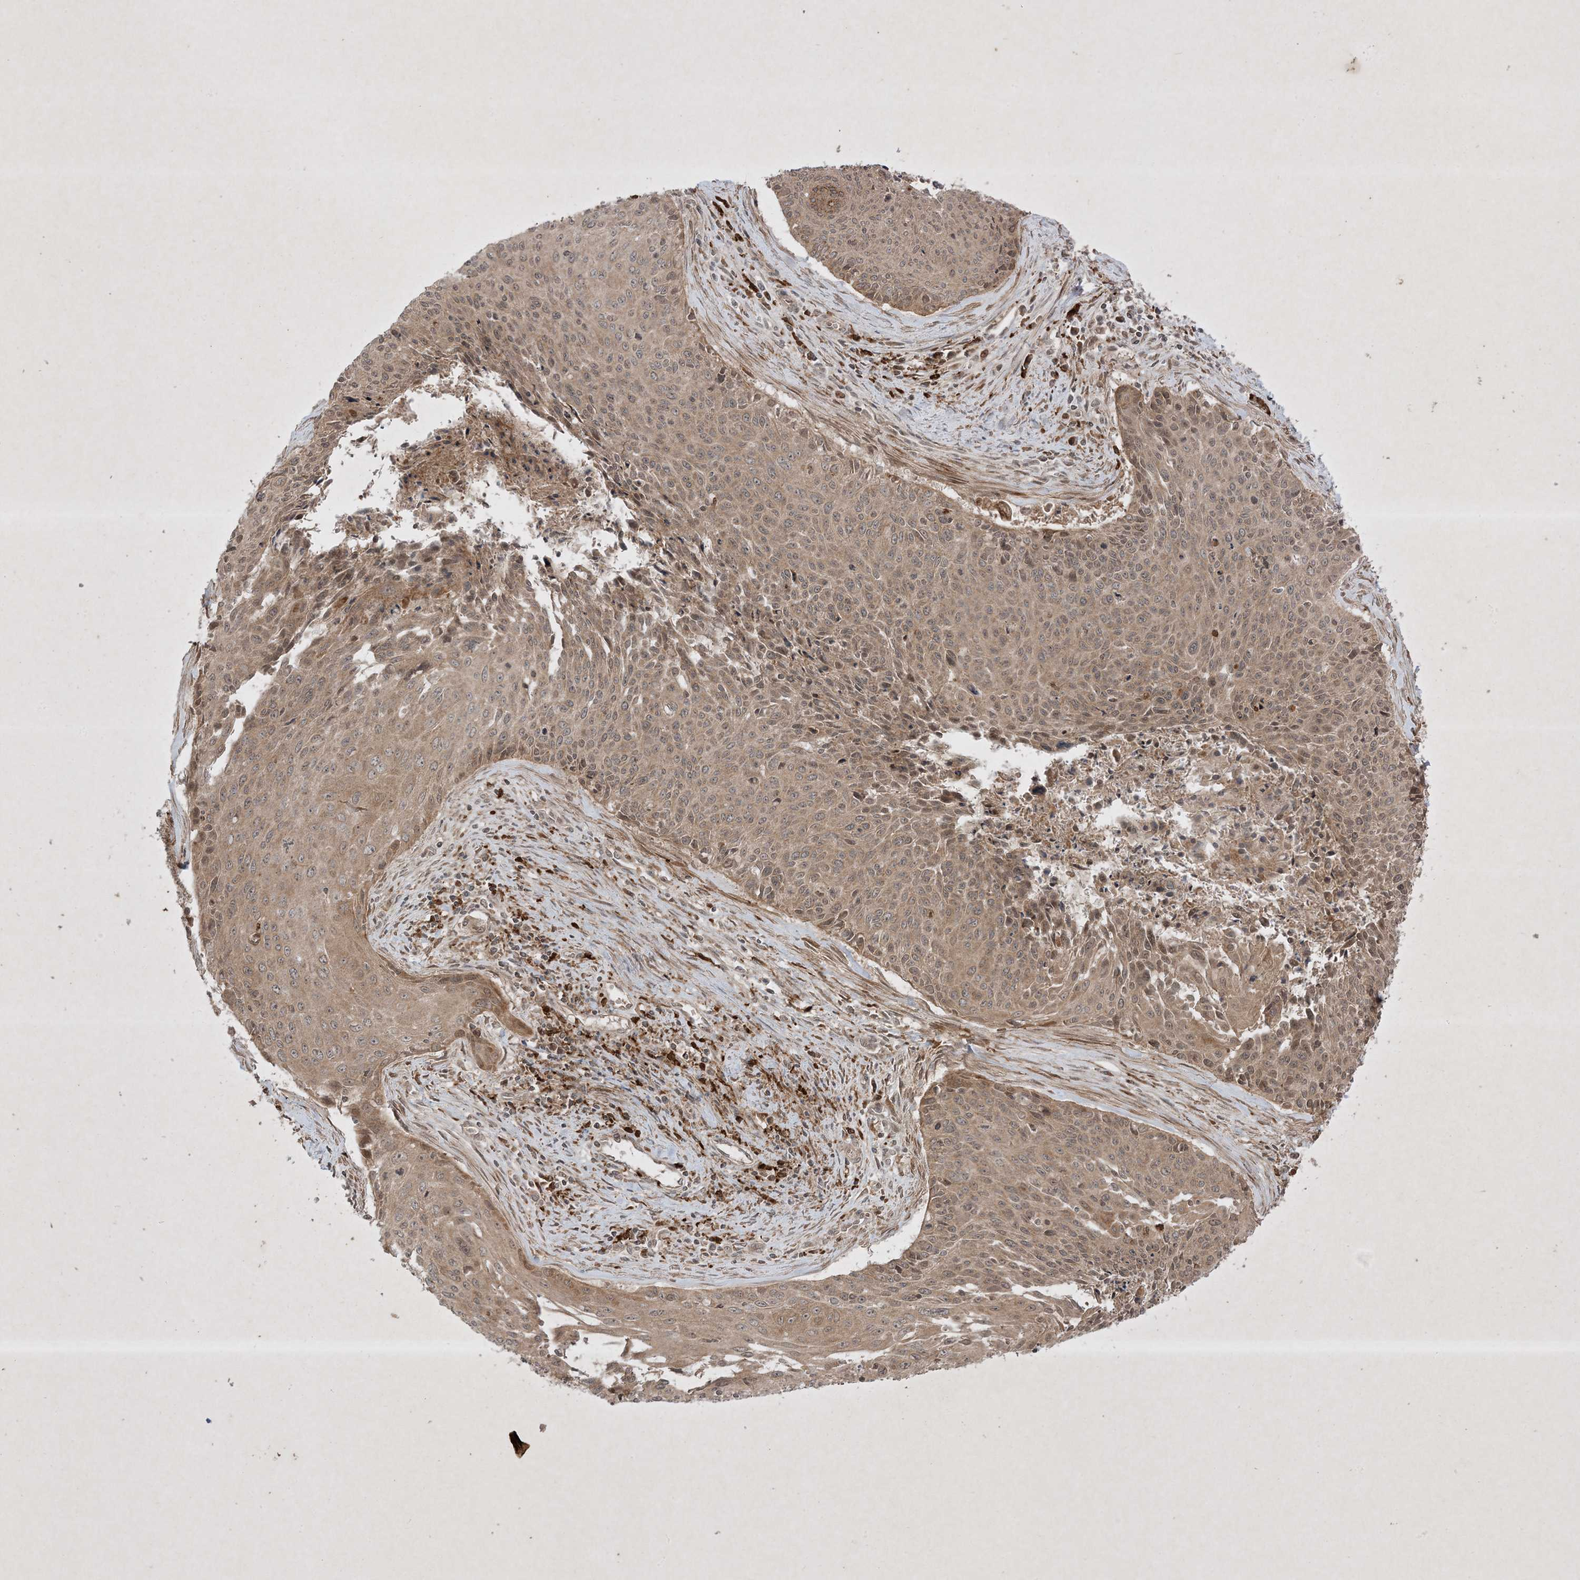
{"staining": {"intensity": "weak", "quantity": ">75%", "location": "cytoplasmic/membranous,nuclear"}, "tissue": "cervical cancer", "cell_type": "Tumor cells", "image_type": "cancer", "snomed": [{"axis": "morphology", "description": "Squamous cell carcinoma, NOS"}, {"axis": "topography", "description": "Cervix"}], "caption": "Approximately >75% of tumor cells in squamous cell carcinoma (cervical) reveal weak cytoplasmic/membranous and nuclear protein expression as visualized by brown immunohistochemical staining.", "gene": "PTK6", "patient": {"sex": "female", "age": 55}}